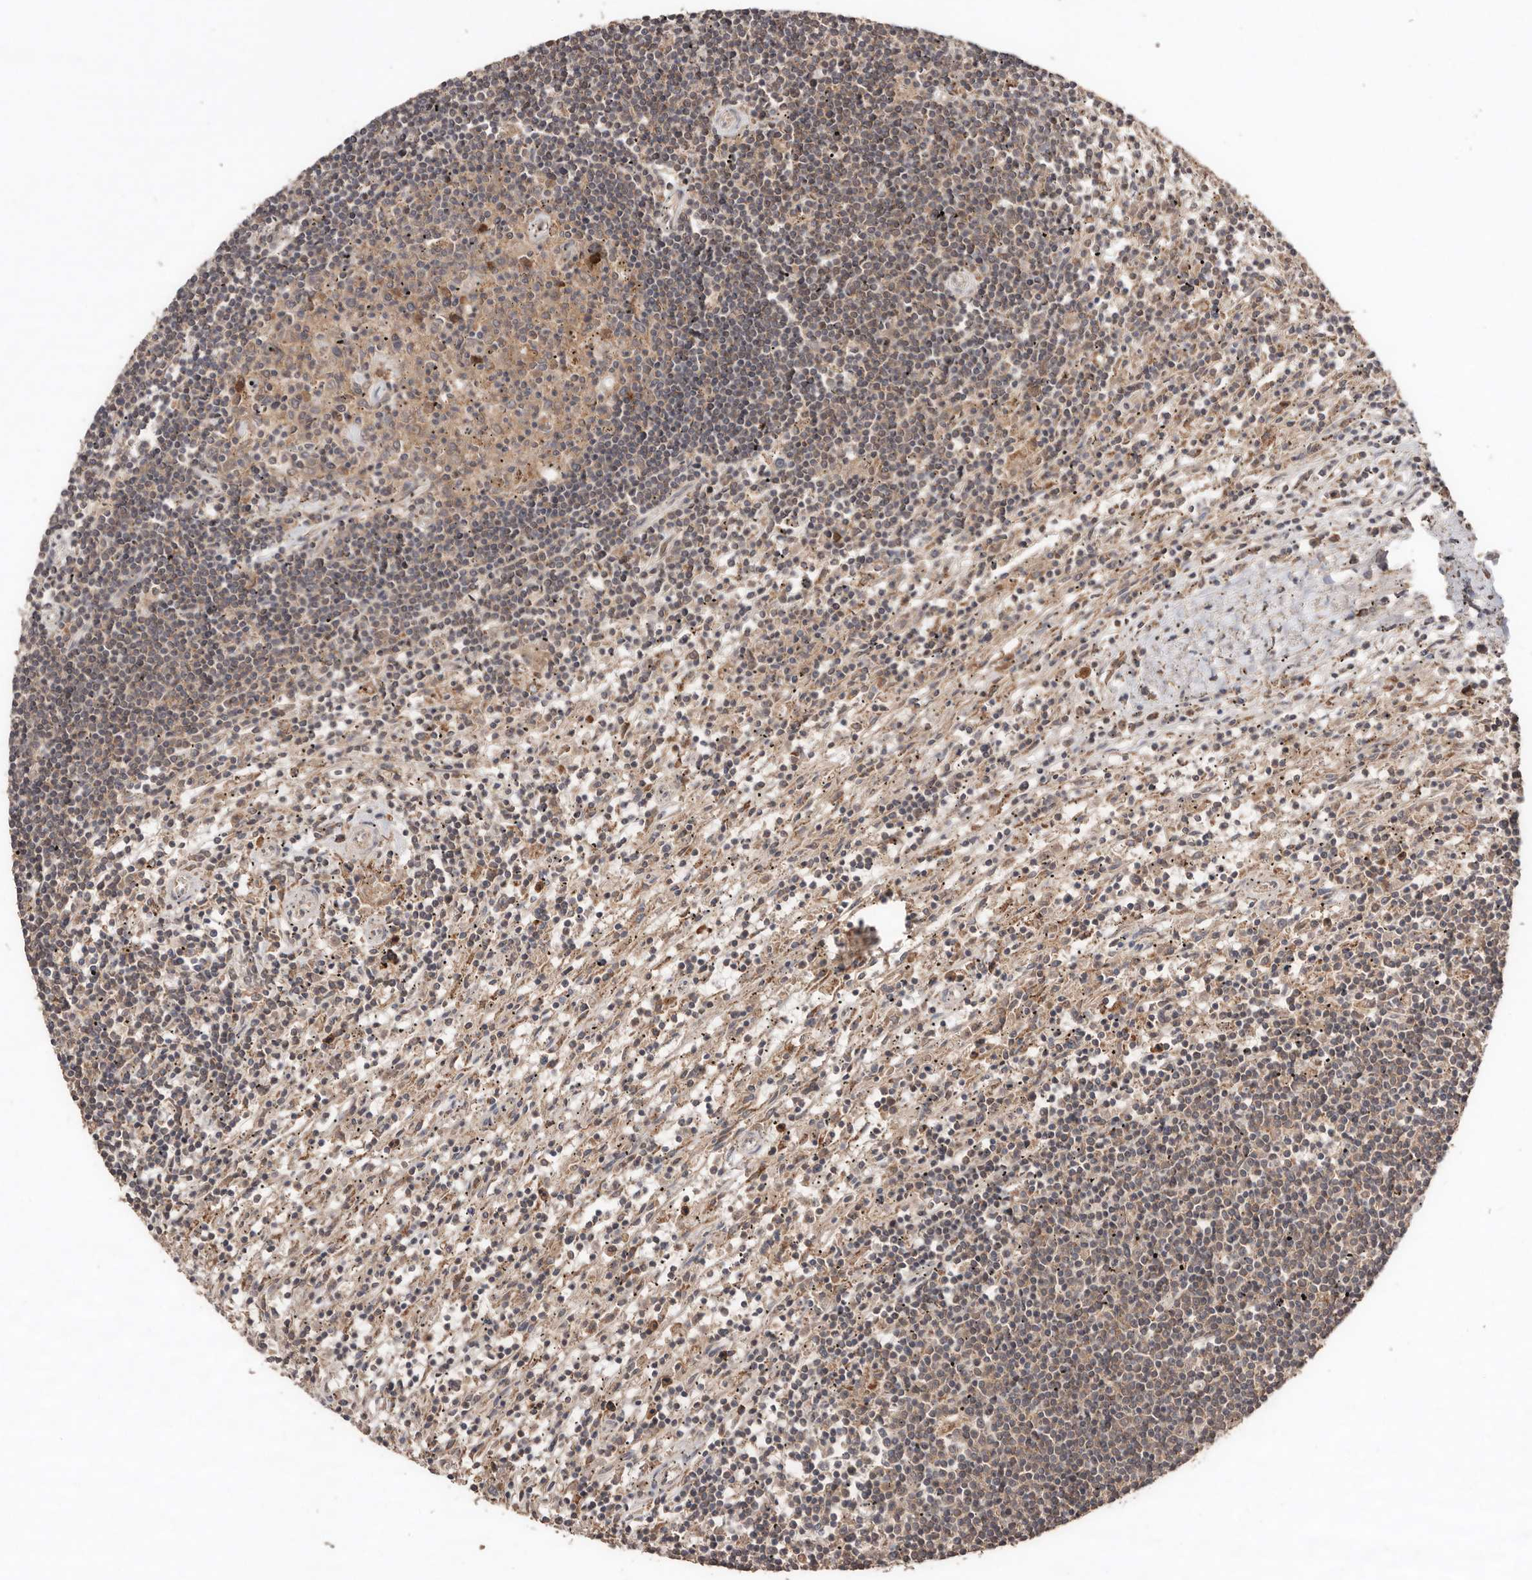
{"staining": {"intensity": "weak", "quantity": ">75%", "location": "cytoplasmic/membranous"}, "tissue": "lymphoma", "cell_type": "Tumor cells", "image_type": "cancer", "snomed": [{"axis": "morphology", "description": "Malignant lymphoma, non-Hodgkin's type, Low grade"}, {"axis": "topography", "description": "Spleen"}], "caption": "Immunohistochemistry (IHC) histopathology image of human low-grade malignant lymphoma, non-Hodgkin's type stained for a protein (brown), which reveals low levels of weak cytoplasmic/membranous expression in approximately >75% of tumor cells.", "gene": "RWDD1", "patient": {"sex": "male", "age": 76}}